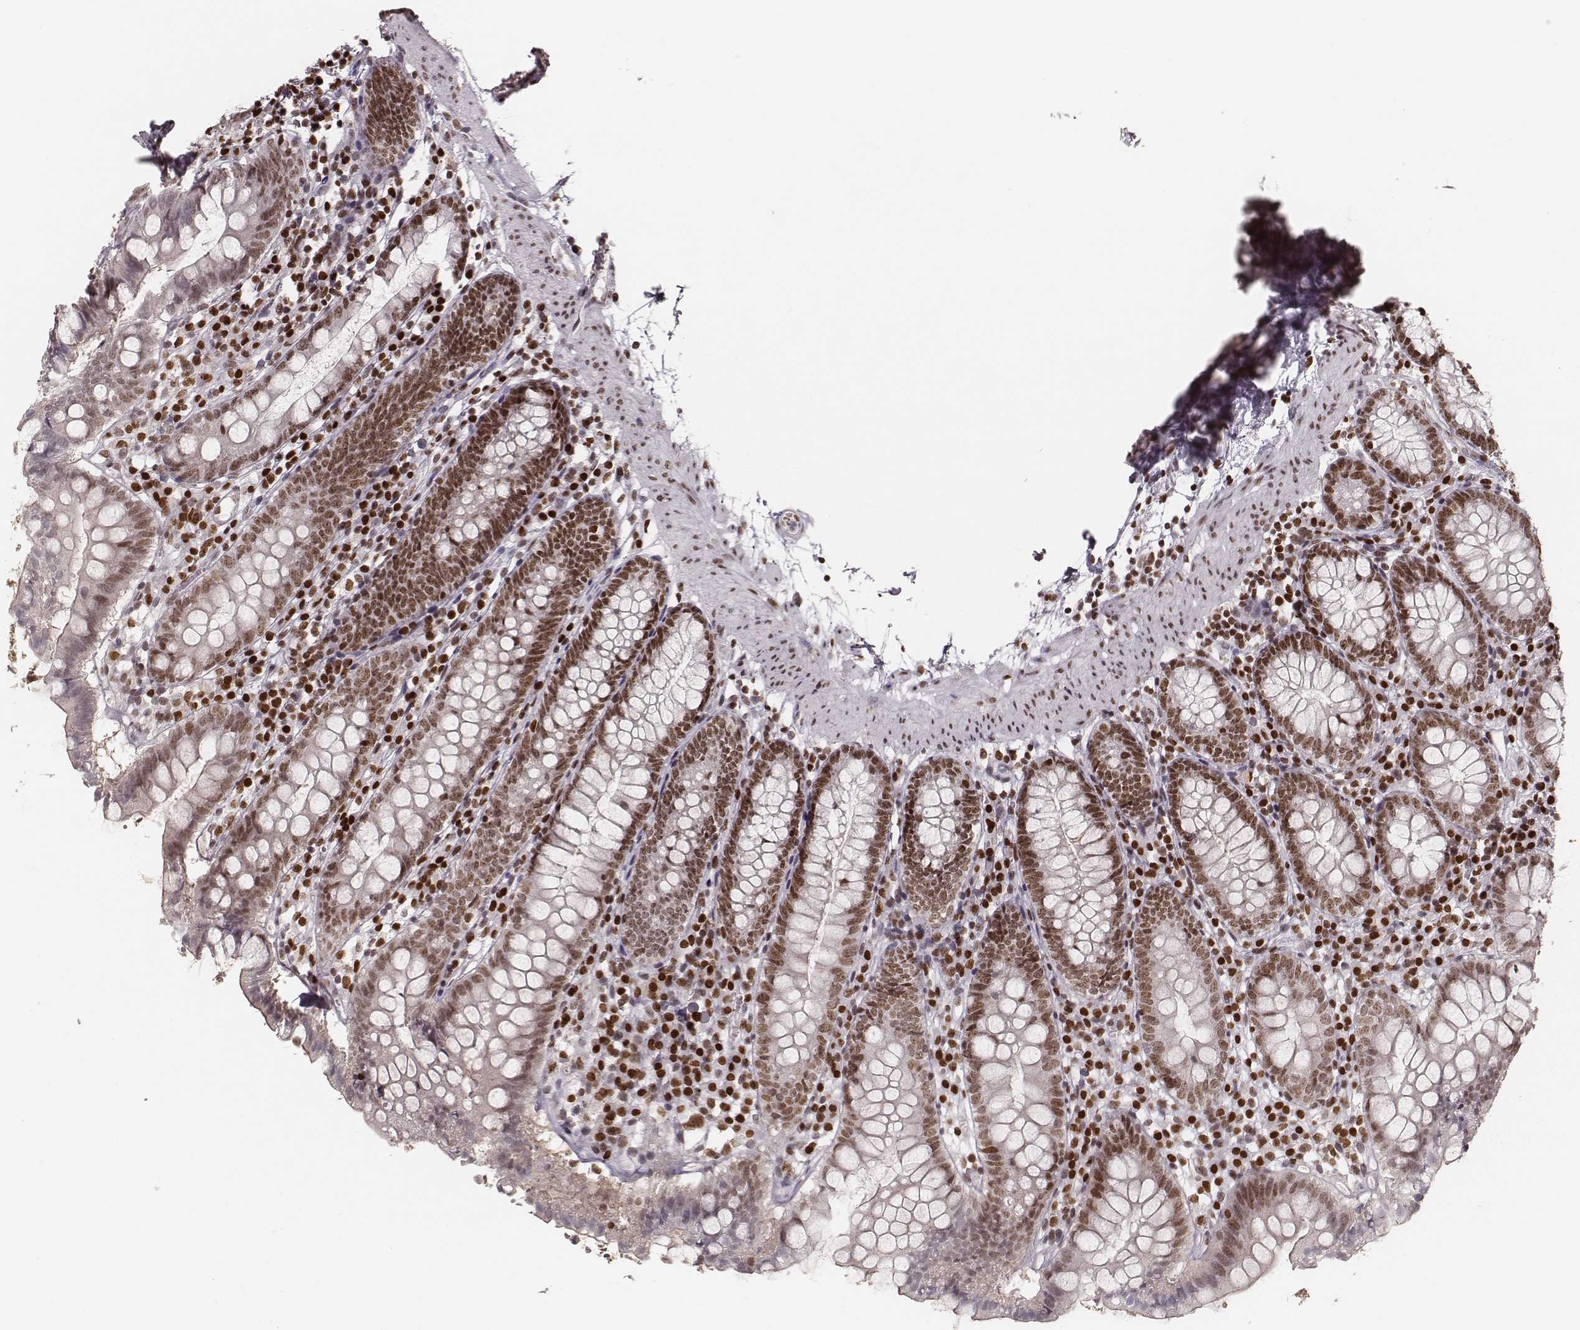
{"staining": {"intensity": "moderate", "quantity": ">75%", "location": "nuclear"}, "tissue": "small intestine", "cell_type": "Glandular cells", "image_type": "normal", "snomed": [{"axis": "morphology", "description": "Normal tissue, NOS"}, {"axis": "topography", "description": "Small intestine"}], "caption": "A high-resolution histopathology image shows immunohistochemistry (IHC) staining of unremarkable small intestine, which exhibits moderate nuclear staining in about >75% of glandular cells. Ihc stains the protein of interest in brown and the nuclei are stained blue.", "gene": "PARP1", "patient": {"sex": "female", "age": 90}}